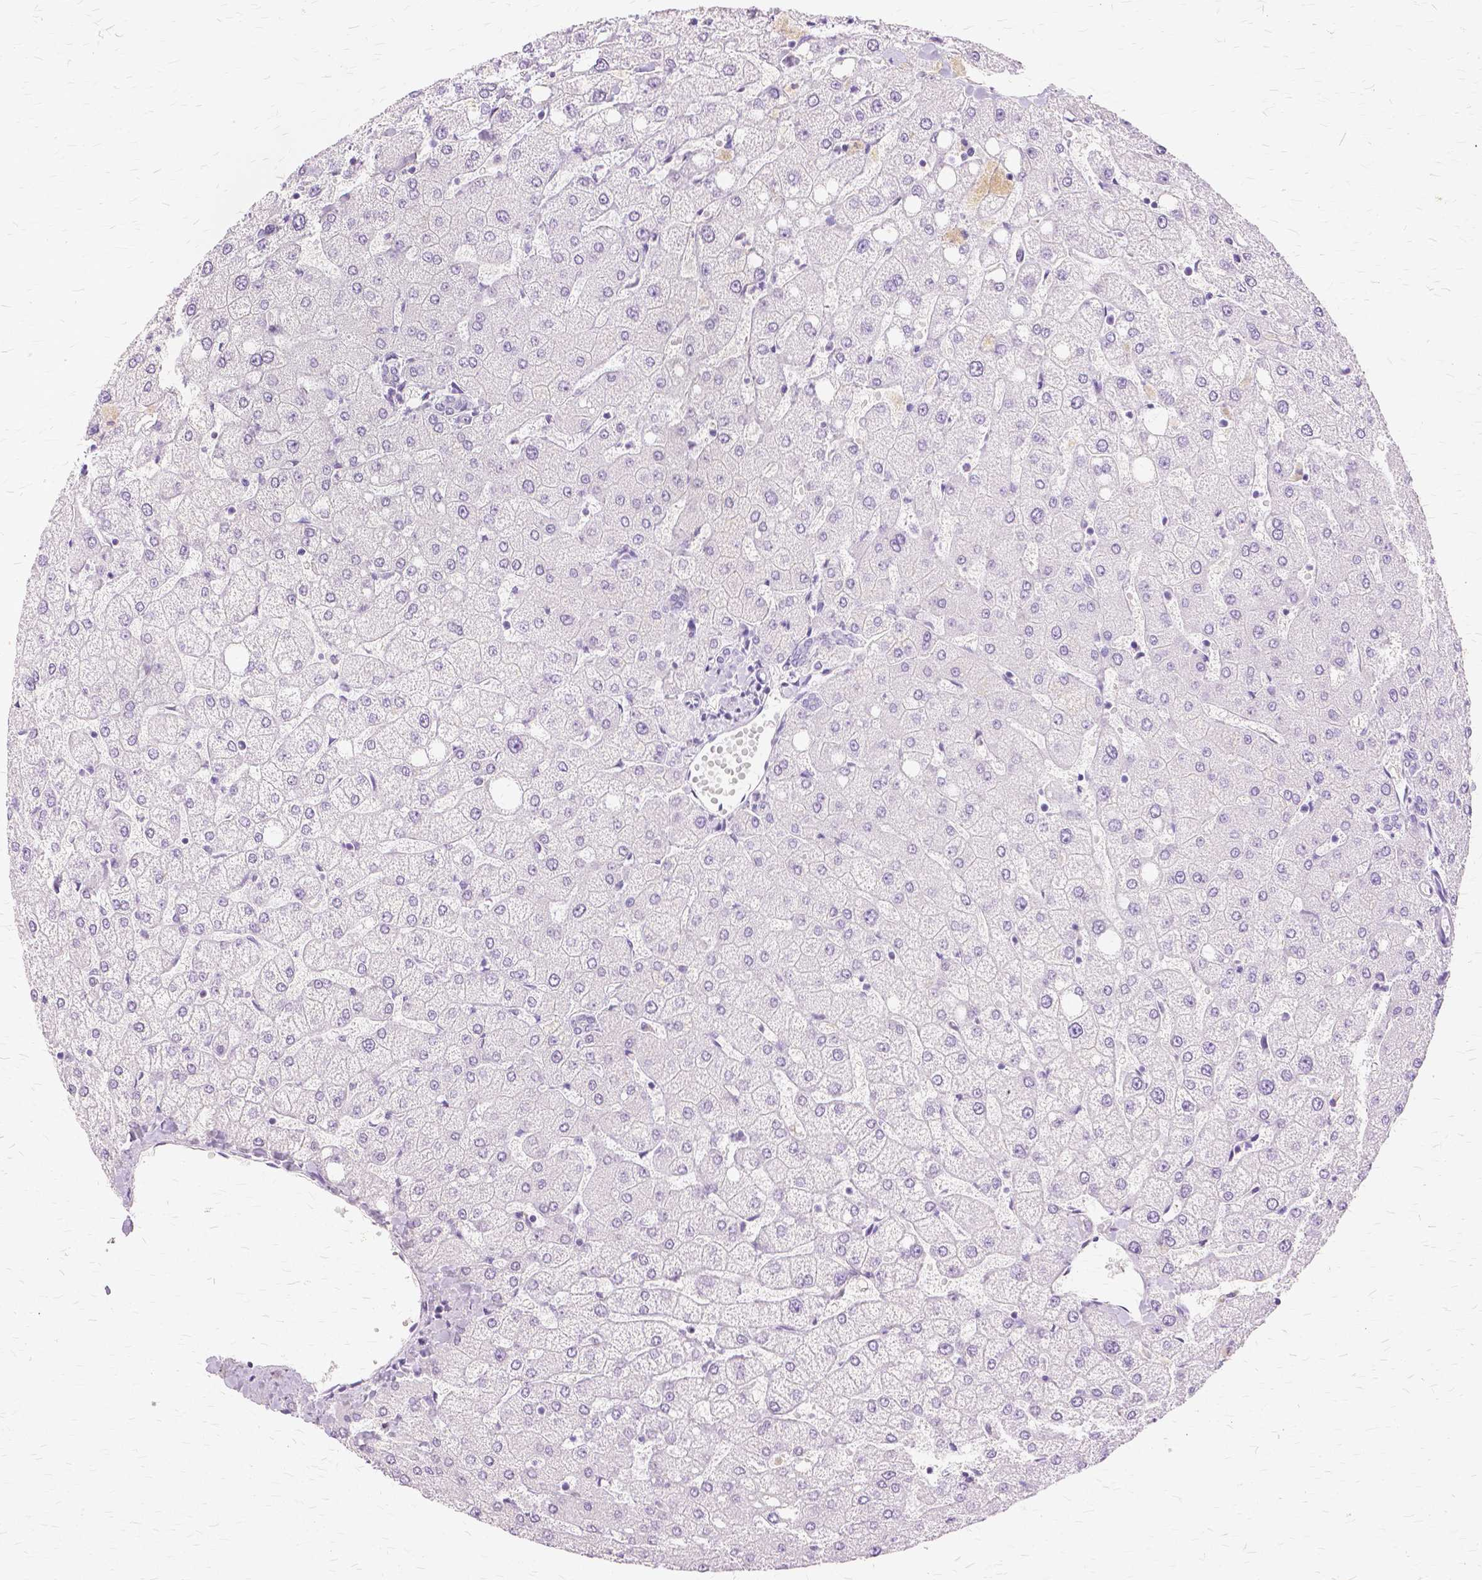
{"staining": {"intensity": "negative", "quantity": "none", "location": "none"}, "tissue": "liver", "cell_type": "Cholangiocytes", "image_type": "normal", "snomed": [{"axis": "morphology", "description": "Normal tissue, NOS"}, {"axis": "topography", "description": "Liver"}], "caption": "Liver stained for a protein using IHC exhibits no staining cholangiocytes.", "gene": "TGM1", "patient": {"sex": "female", "age": 54}}